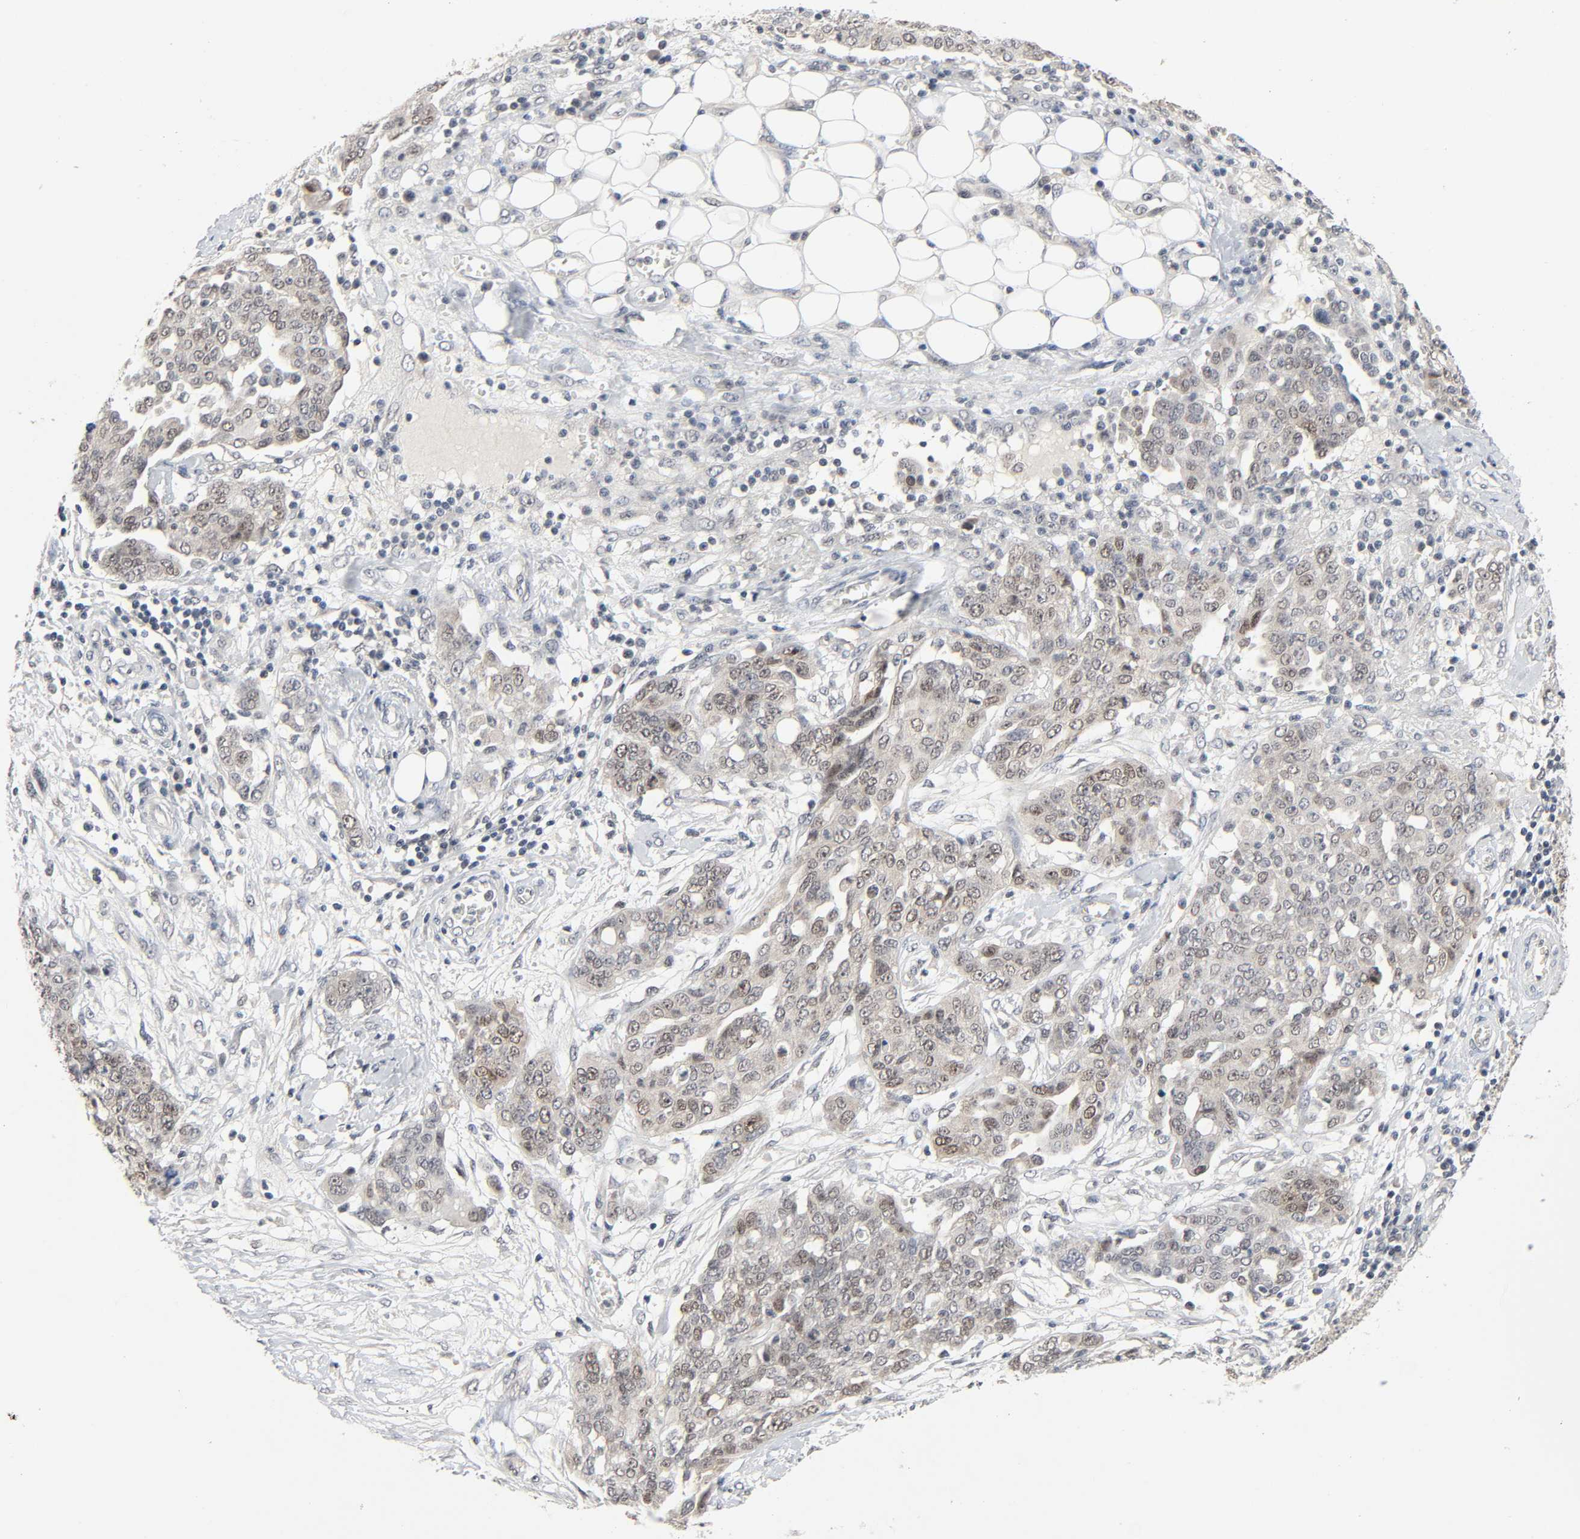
{"staining": {"intensity": "weak", "quantity": ">75%", "location": "cytoplasmic/membranous,nuclear"}, "tissue": "ovarian cancer", "cell_type": "Tumor cells", "image_type": "cancer", "snomed": [{"axis": "morphology", "description": "Cystadenocarcinoma, serous, NOS"}, {"axis": "topography", "description": "Soft tissue"}, {"axis": "topography", "description": "Ovary"}], "caption": "This is an image of immunohistochemistry staining of ovarian cancer (serous cystadenocarcinoma), which shows weak staining in the cytoplasmic/membranous and nuclear of tumor cells.", "gene": "MAPKAPK5", "patient": {"sex": "female", "age": 57}}